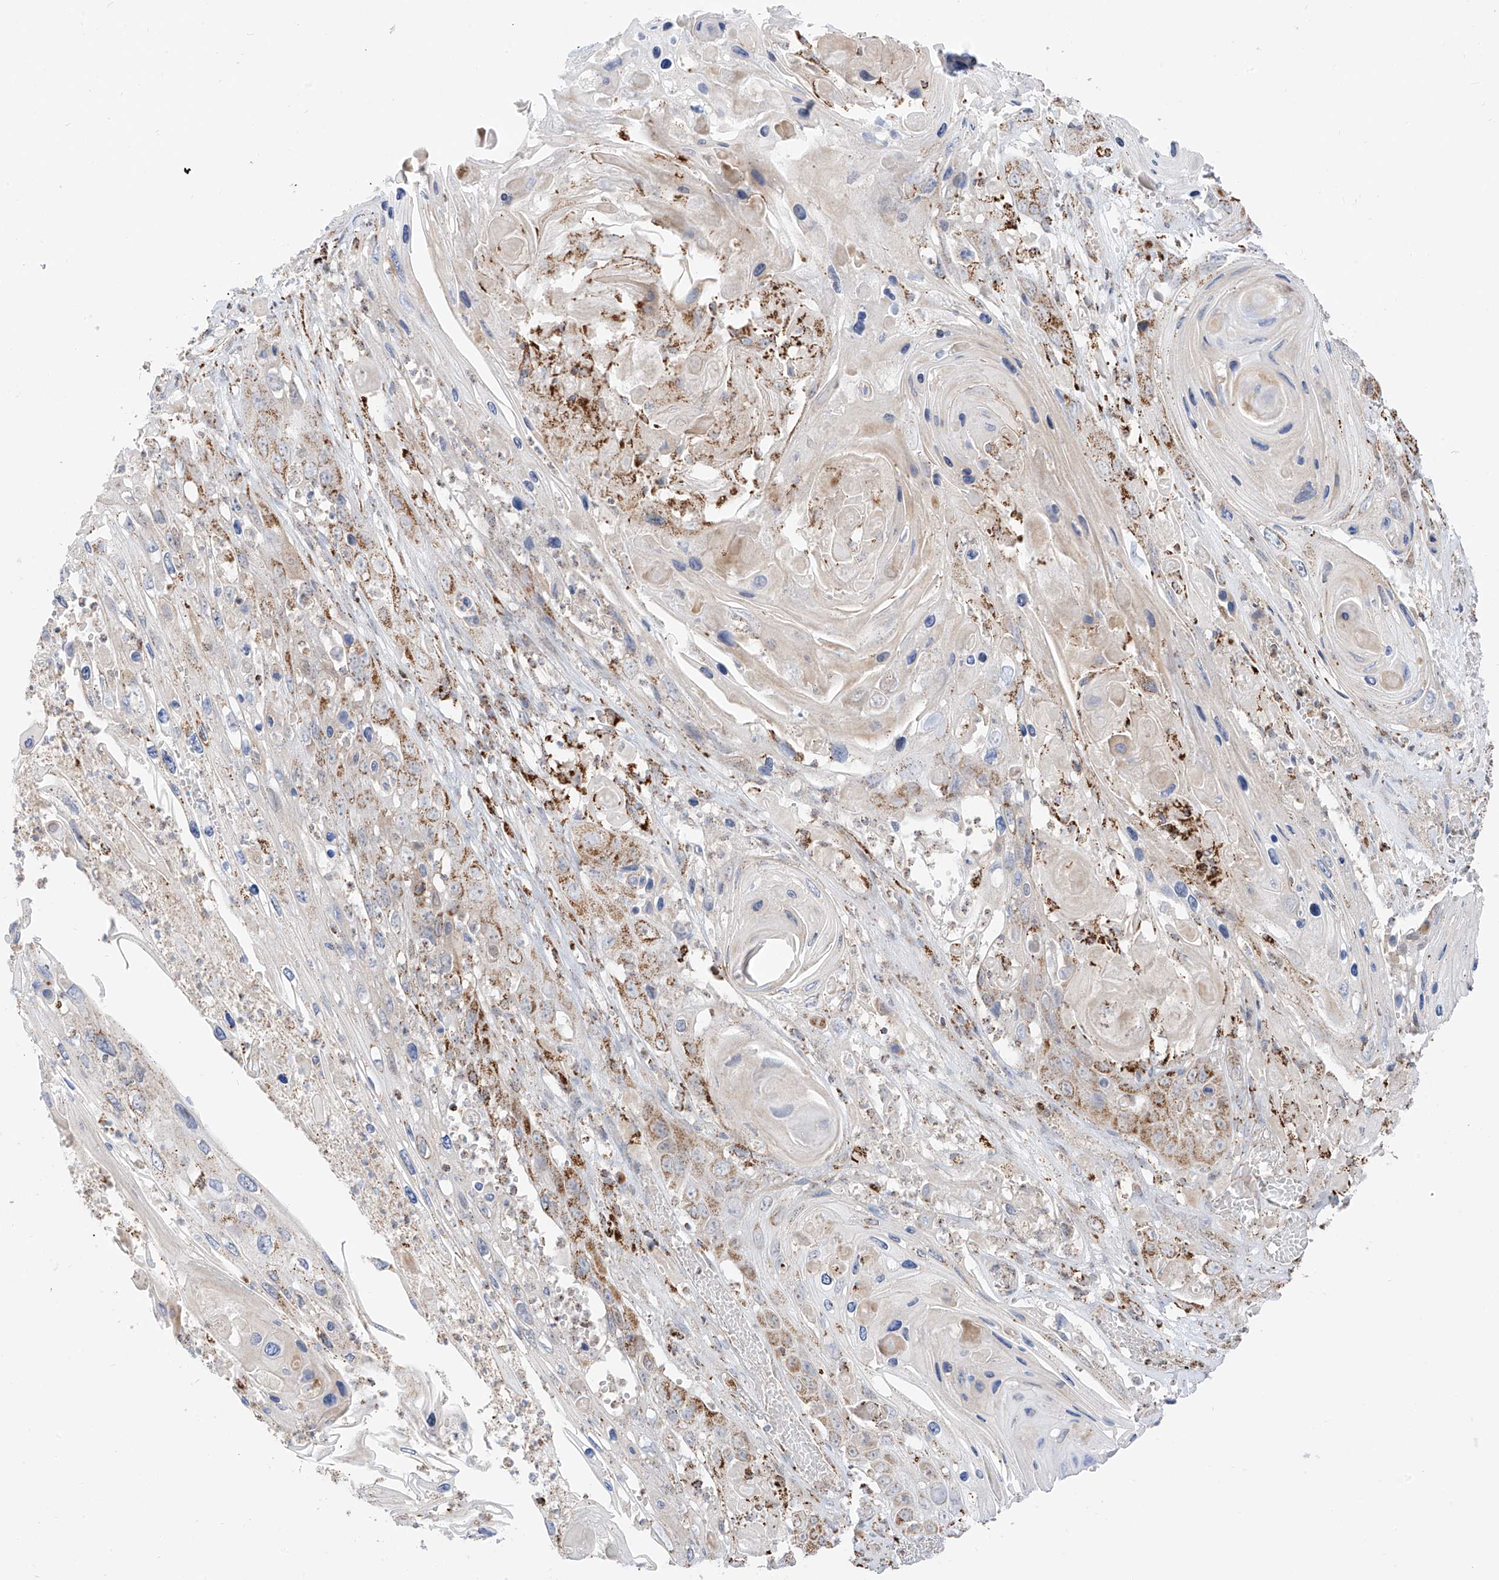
{"staining": {"intensity": "moderate", "quantity": "25%-75%", "location": "cytoplasmic/membranous"}, "tissue": "skin cancer", "cell_type": "Tumor cells", "image_type": "cancer", "snomed": [{"axis": "morphology", "description": "Squamous cell carcinoma, NOS"}, {"axis": "topography", "description": "Skin"}], "caption": "Protein analysis of skin cancer tissue demonstrates moderate cytoplasmic/membranous positivity in approximately 25%-75% of tumor cells.", "gene": "ETHE1", "patient": {"sex": "male", "age": 55}}